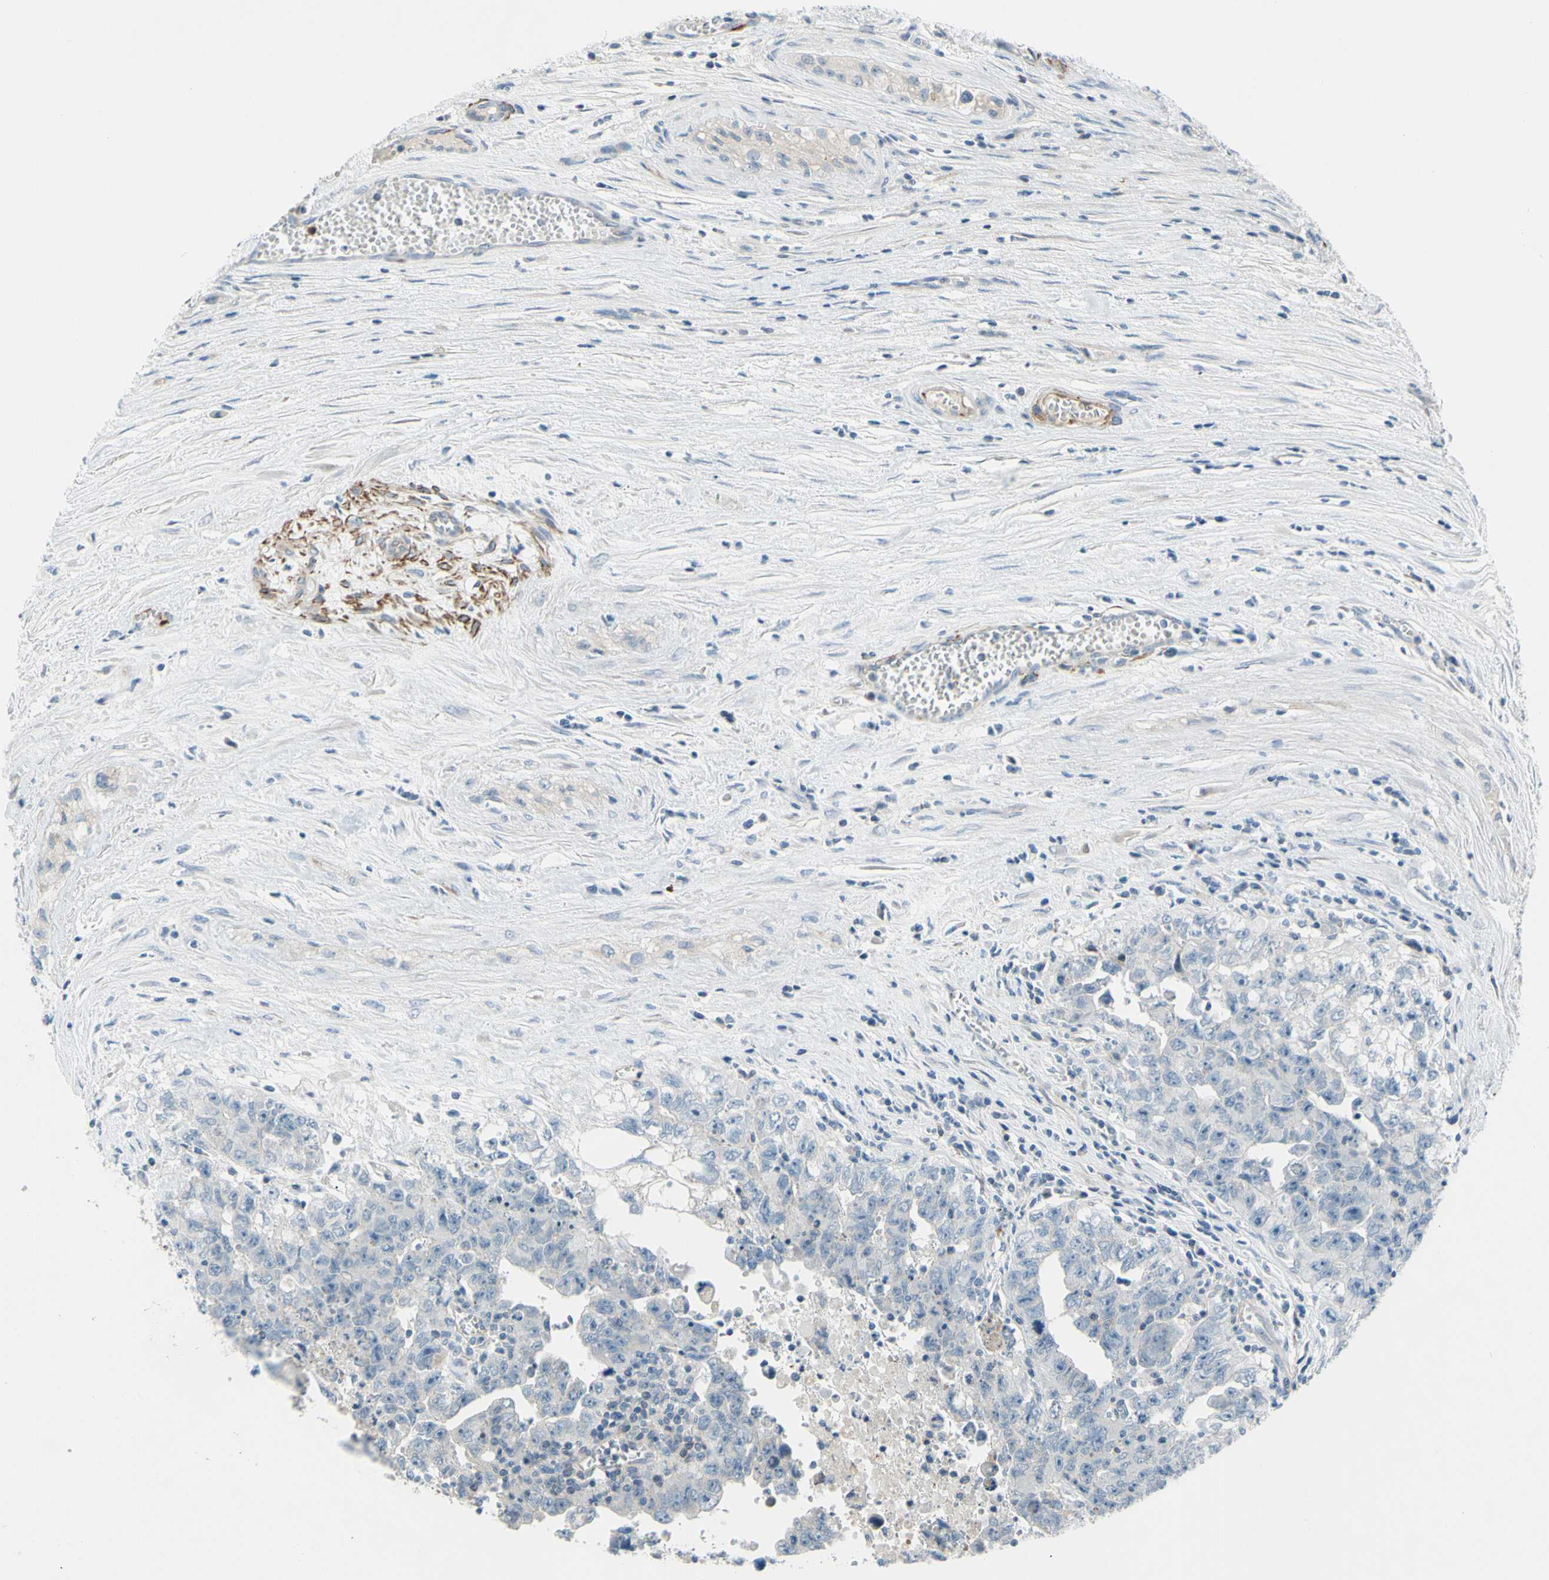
{"staining": {"intensity": "negative", "quantity": "none", "location": "none"}, "tissue": "testis cancer", "cell_type": "Tumor cells", "image_type": "cancer", "snomed": [{"axis": "morphology", "description": "Carcinoma, Embryonal, NOS"}, {"axis": "topography", "description": "Testis"}], "caption": "Immunohistochemistry histopathology image of human testis cancer (embryonal carcinoma) stained for a protein (brown), which demonstrates no staining in tumor cells.", "gene": "PRRG2", "patient": {"sex": "male", "age": 28}}